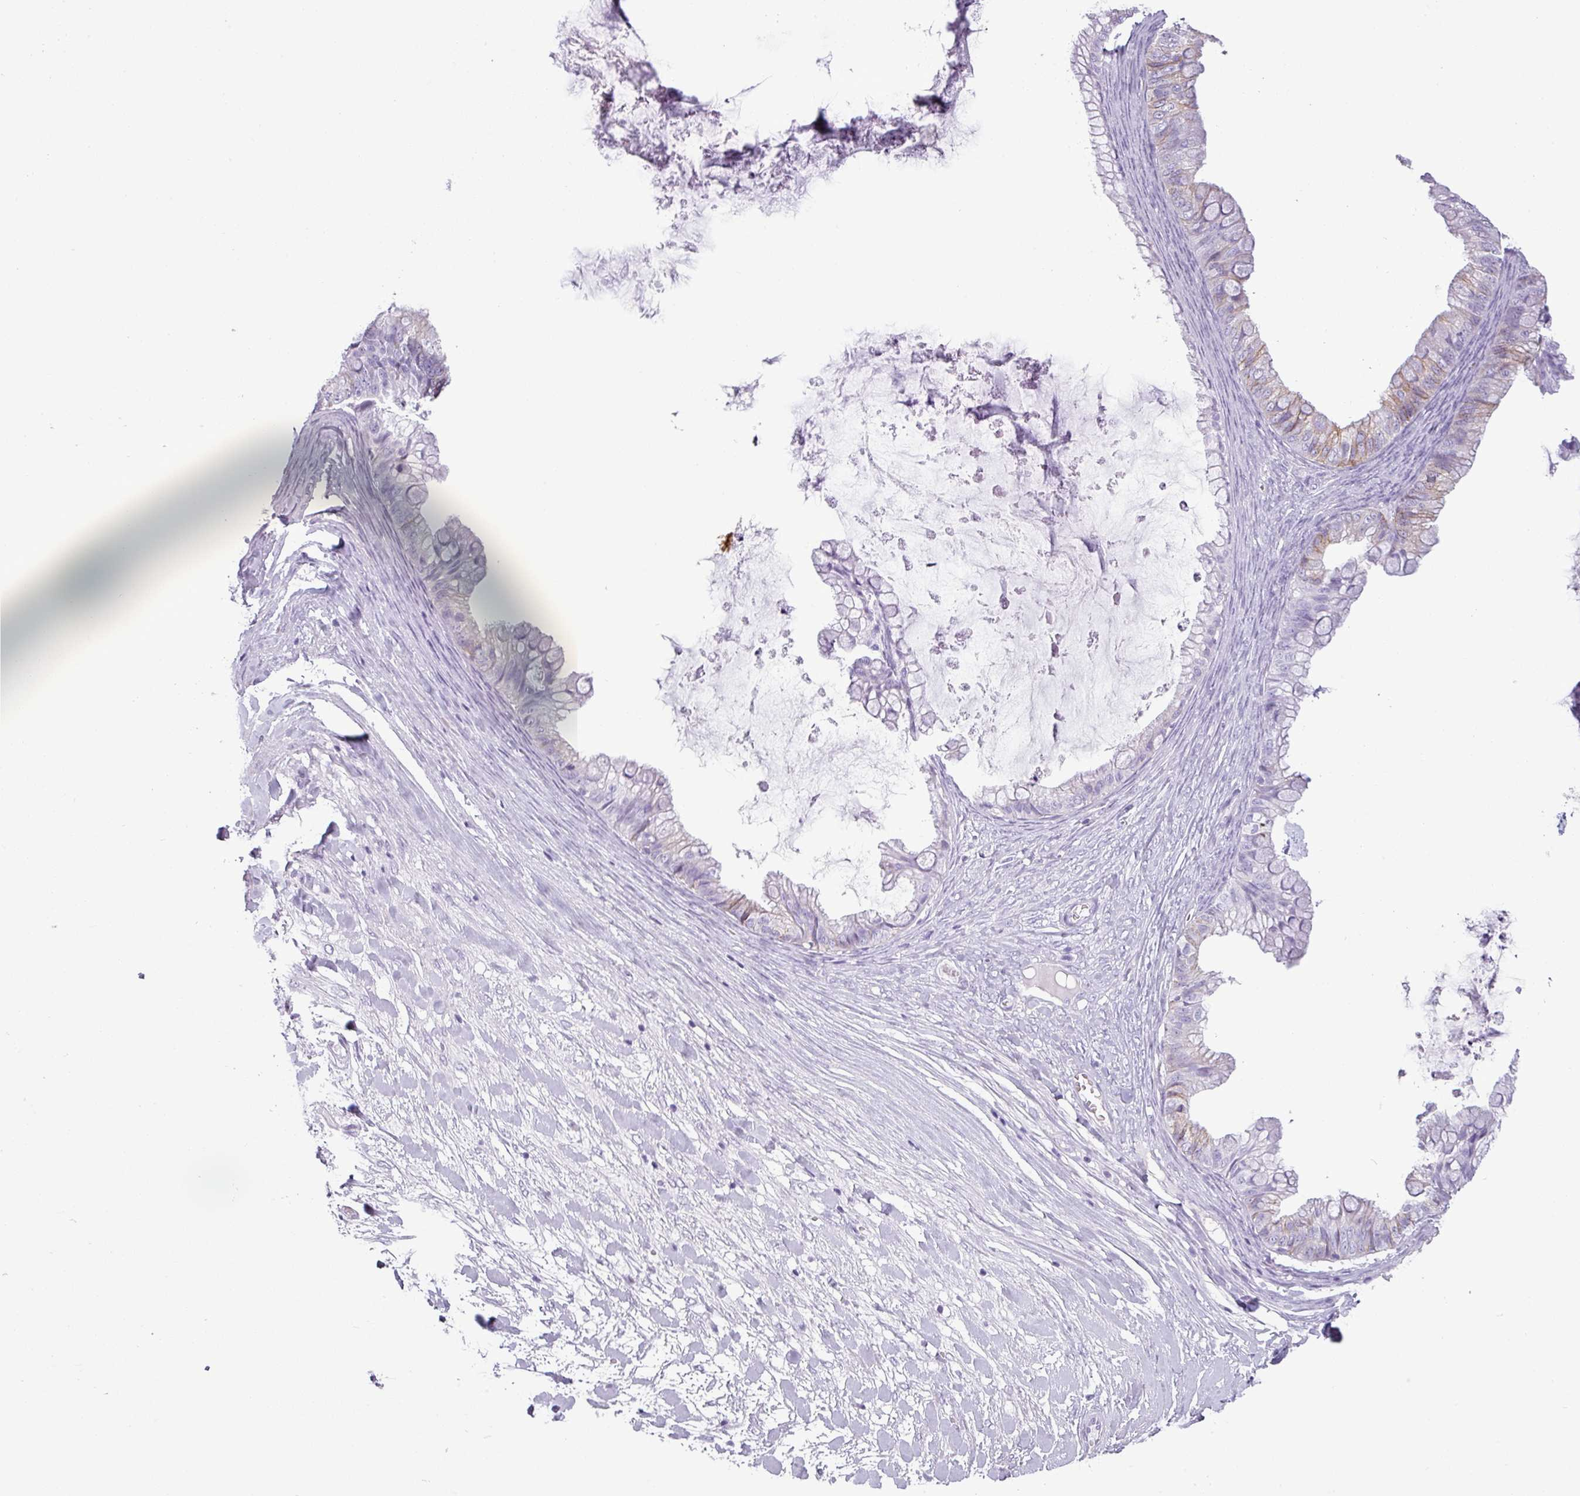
{"staining": {"intensity": "weak", "quantity": "<25%", "location": "cytoplasmic/membranous"}, "tissue": "ovarian cancer", "cell_type": "Tumor cells", "image_type": "cancer", "snomed": [{"axis": "morphology", "description": "Cystadenocarcinoma, mucinous, NOS"}, {"axis": "topography", "description": "Ovary"}], "caption": "The image exhibits no staining of tumor cells in ovarian cancer (mucinous cystadenocarcinoma).", "gene": "CDH16", "patient": {"sex": "female", "age": 35}}